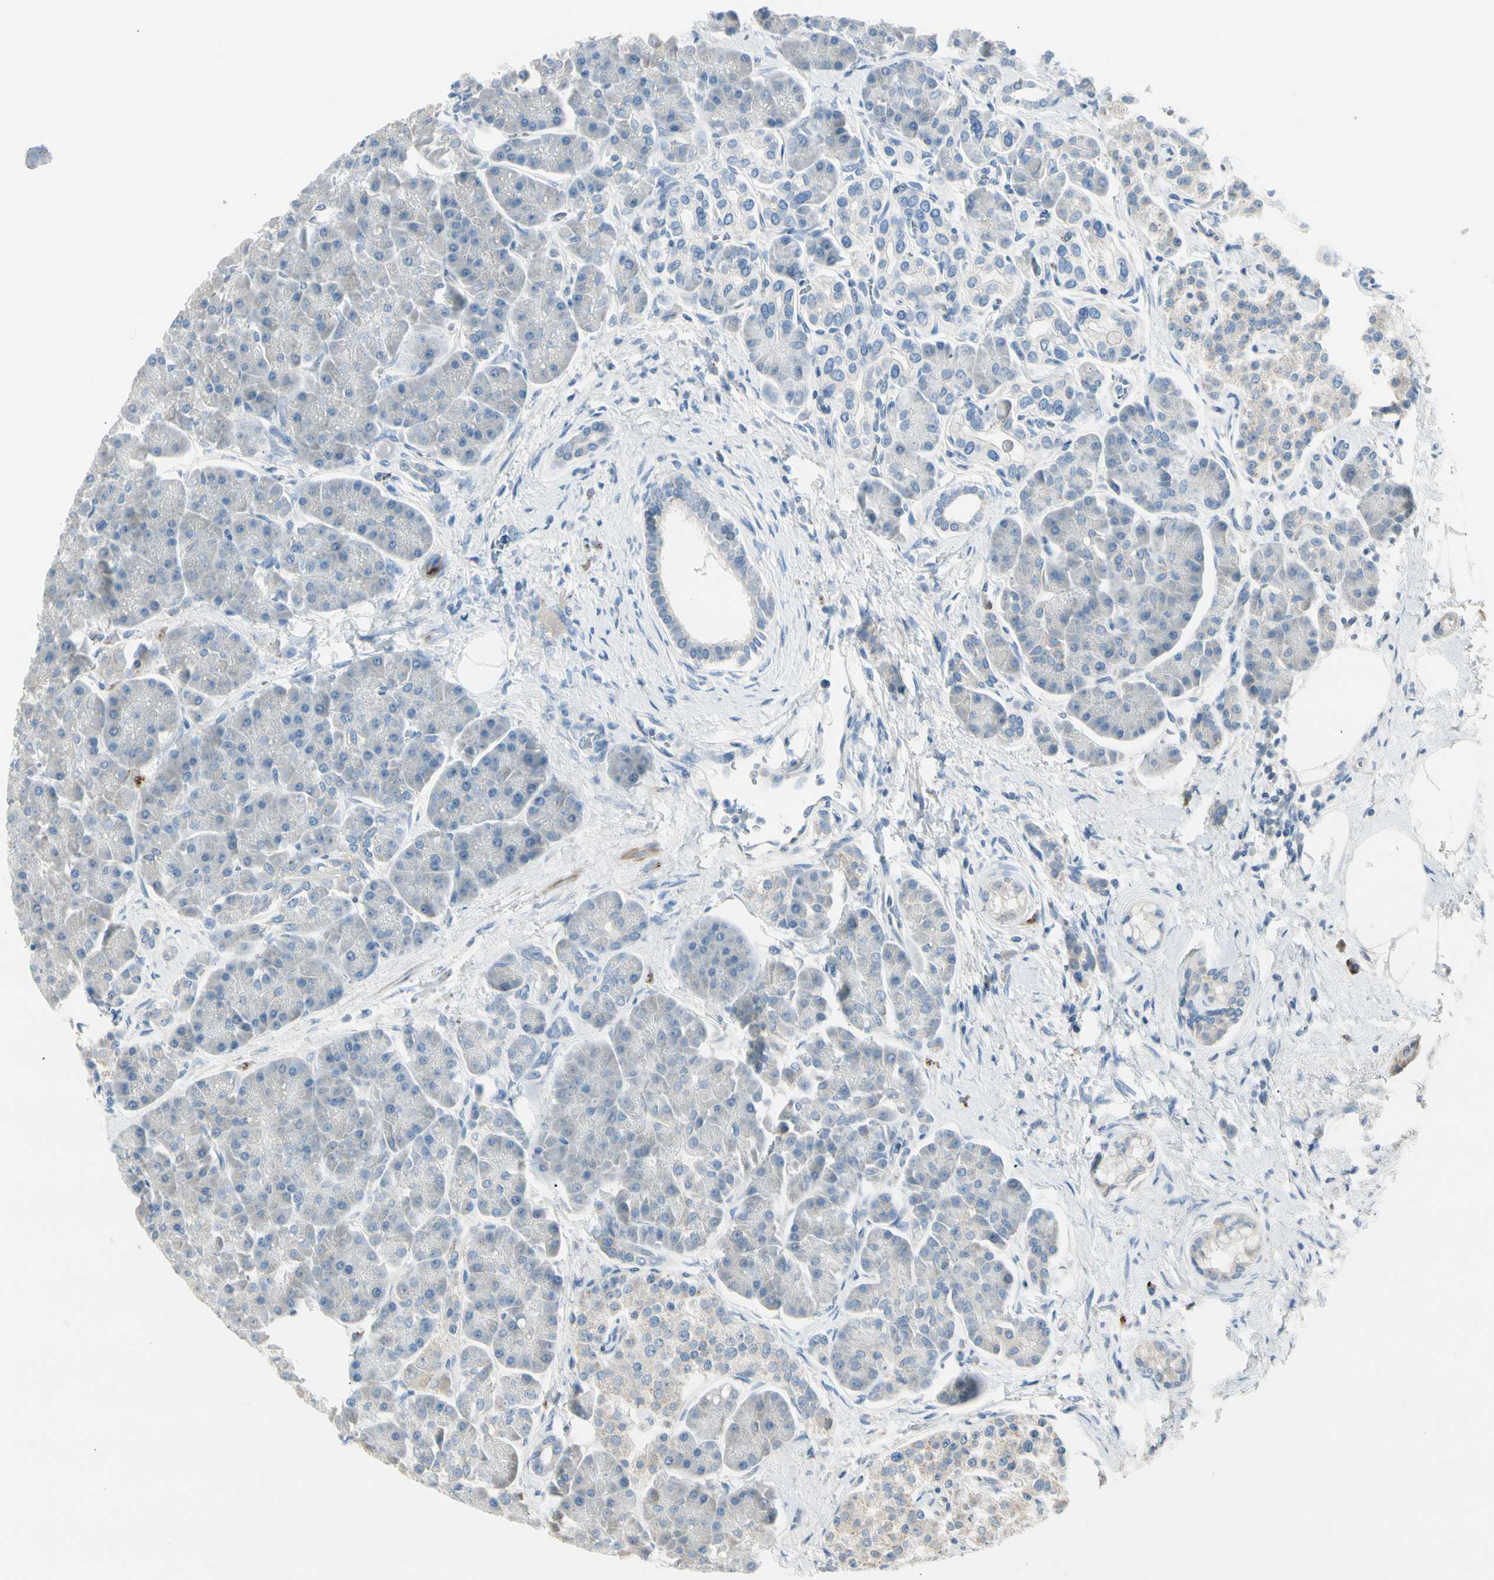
{"staining": {"intensity": "negative", "quantity": "none", "location": "none"}, "tissue": "pancreas", "cell_type": "Exocrine glandular cells", "image_type": "normal", "snomed": [{"axis": "morphology", "description": "Normal tissue, NOS"}, {"axis": "topography", "description": "Pancreas"}], "caption": "Immunohistochemical staining of normal pancreas shows no significant expression in exocrine glandular cells. (Brightfield microscopy of DAB IHC at high magnification).", "gene": "ADGRA3", "patient": {"sex": "female", "age": 70}}